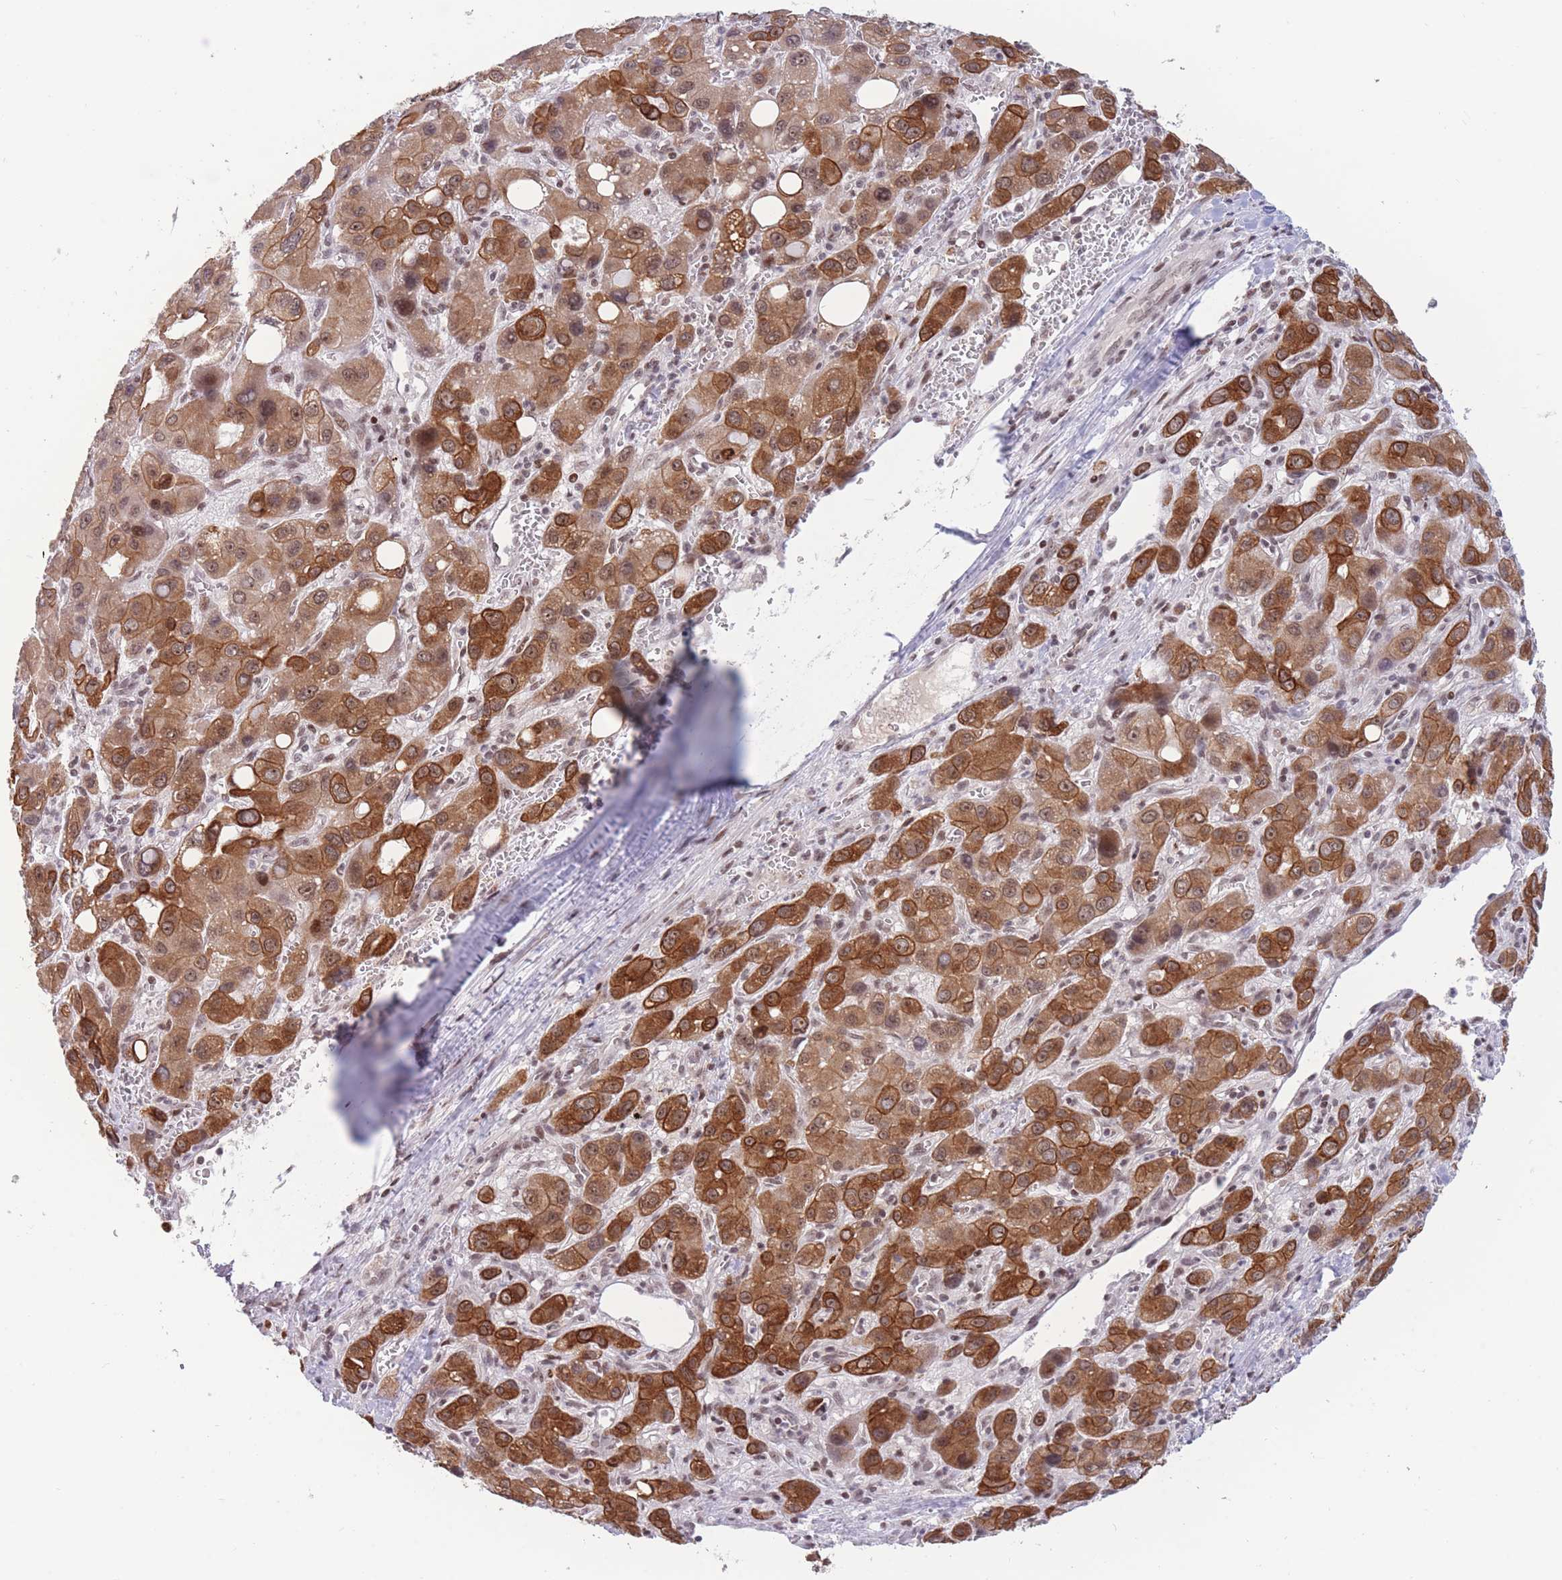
{"staining": {"intensity": "strong", "quantity": ">75%", "location": "cytoplasmic/membranous,nuclear"}, "tissue": "liver cancer", "cell_type": "Tumor cells", "image_type": "cancer", "snomed": [{"axis": "morphology", "description": "Carcinoma, Hepatocellular, NOS"}, {"axis": "topography", "description": "Liver"}], "caption": "Liver cancer stained for a protein reveals strong cytoplasmic/membranous and nuclear positivity in tumor cells.", "gene": "TARBP2", "patient": {"sex": "male", "age": 55}}